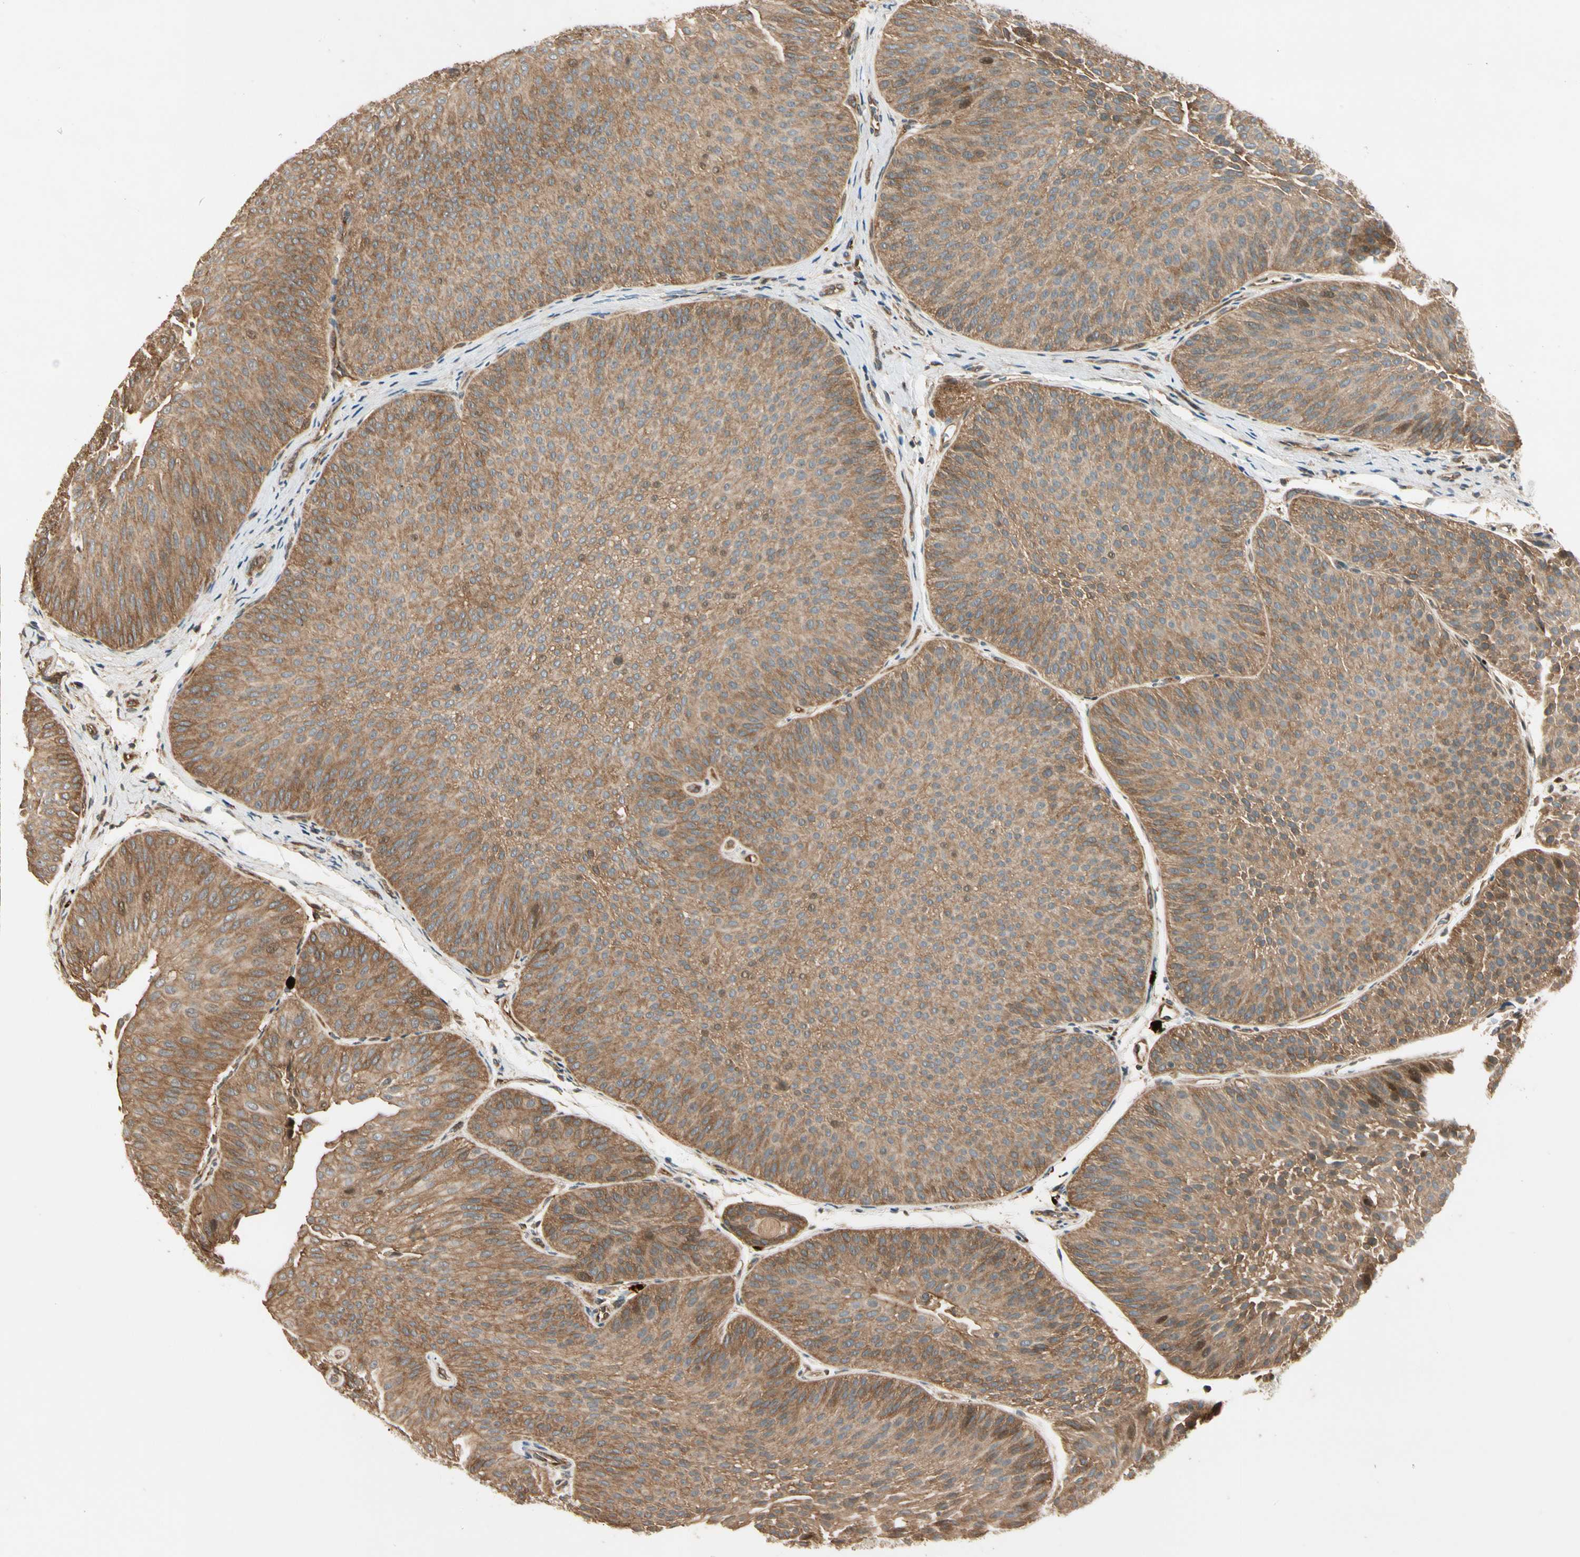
{"staining": {"intensity": "moderate", "quantity": ">75%", "location": "cytoplasmic/membranous"}, "tissue": "urothelial cancer", "cell_type": "Tumor cells", "image_type": "cancer", "snomed": [{"axis": "morphology", "description": "Urothelial carcinoma, Low grade"}, {"axis": "topography", "description": "Urinary bladder"}], "caption": "This is a histology image of immunohistochemistry staining of urothelial cancer, which shows moderate expression in the cytoplasmic/membranous of tumor cells.", "gene": "ROCK2", "patient": {"sex": "female", "age": 60}}